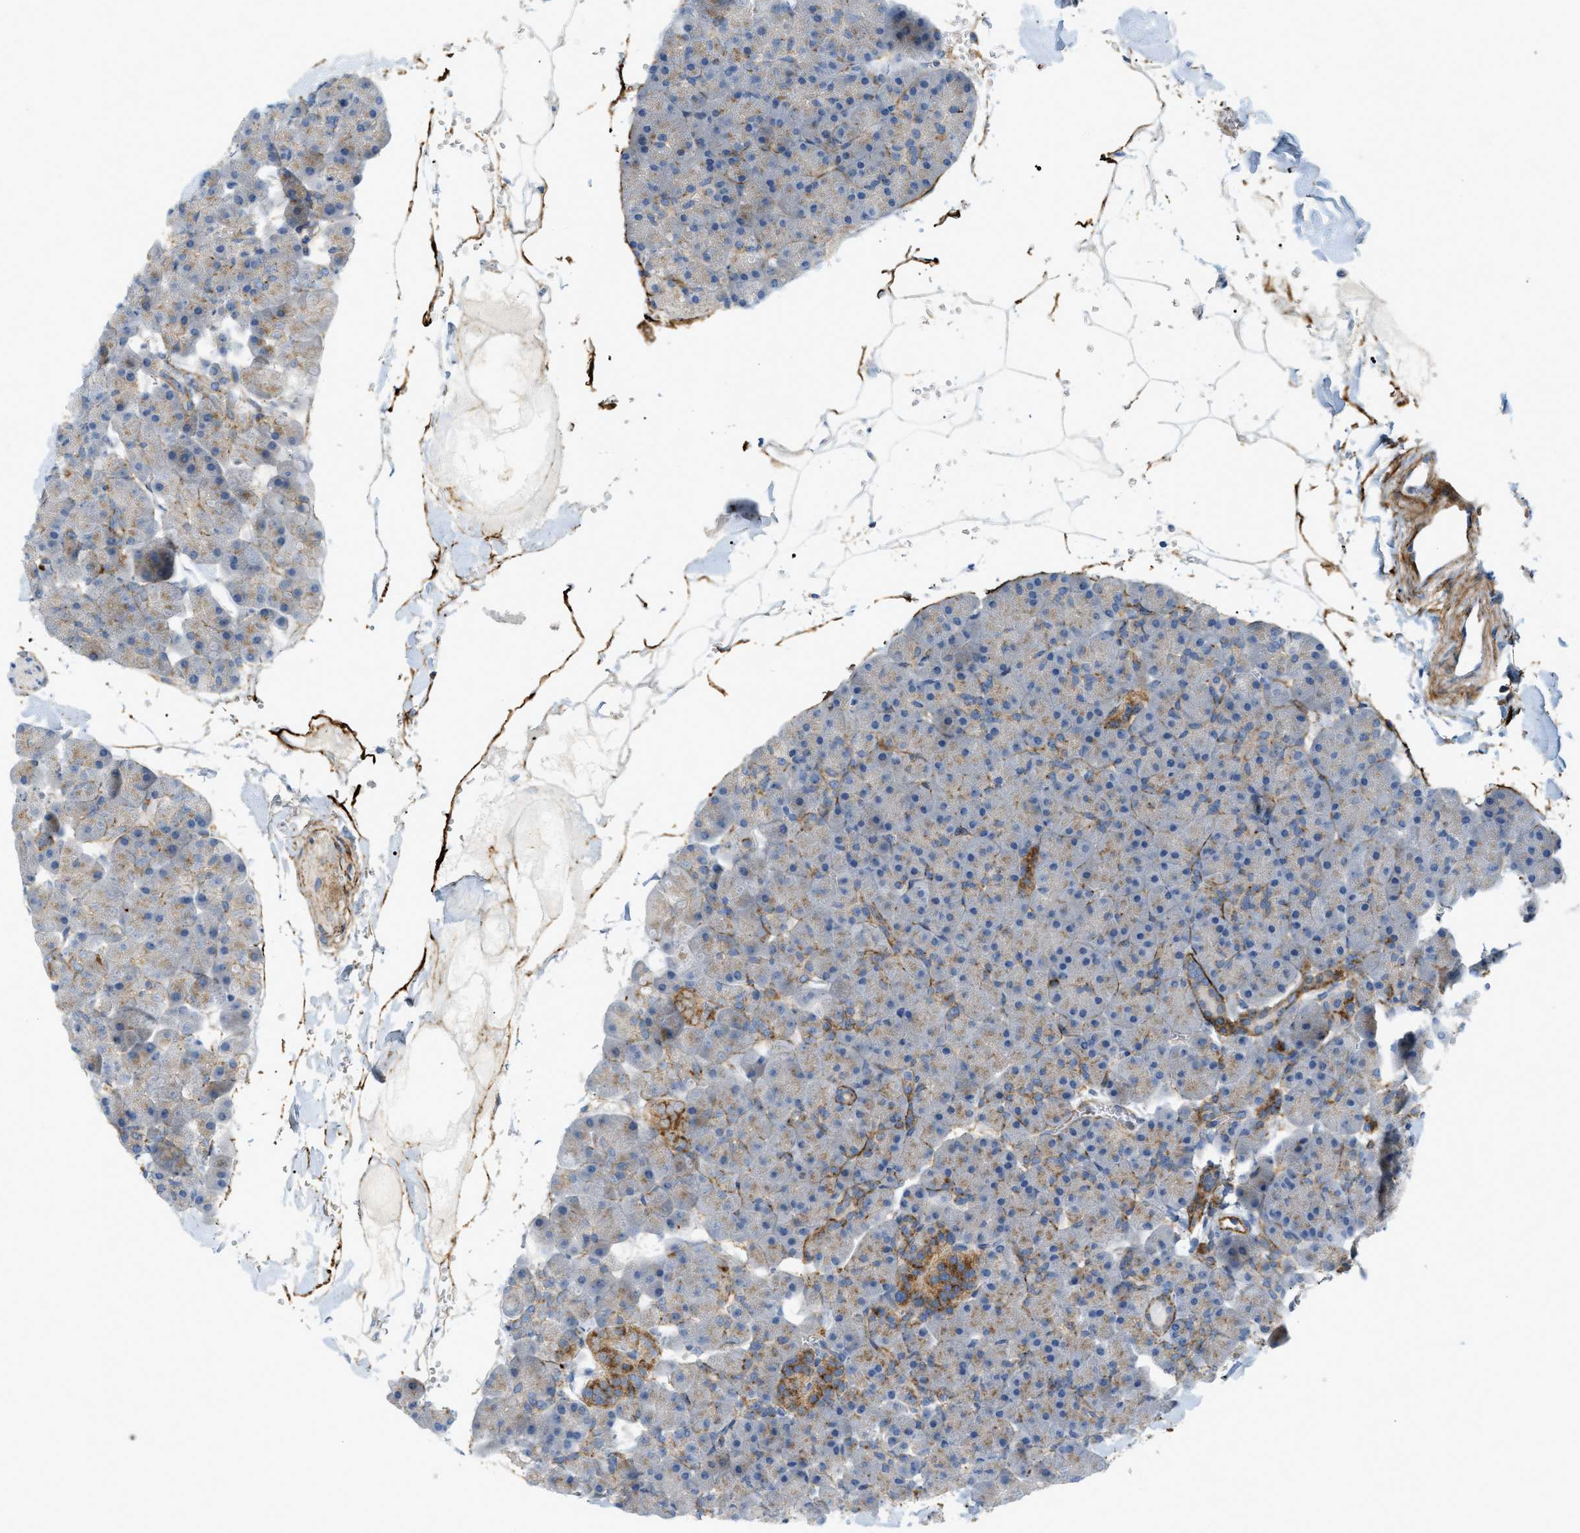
{"staining": {"intensity": "moderate", "quantity": ">75%", "location": "cytoplasmic/membranous"}, "tissue": "pancreas", "cell_type": "Exocrine glandular cells", "image_type": "normal", "snomed": [{"axis": "morphology", "description": "Normal tissue, NOS"}, {"axis": "topography", "description": "Pancreas"}], "caption": "IHC histopathology image of benign pancreas: human pancreas stained using immunohistochemistry demonstrates medium levels of moderate protein expression localized specifically in the cytoplasmic/membranous of exocrine glandular cells, appearing as a cytoplasmic/membranous brown color.", "gene": "LMBRD1", "patient": {"sex": "male", "age": 35}}